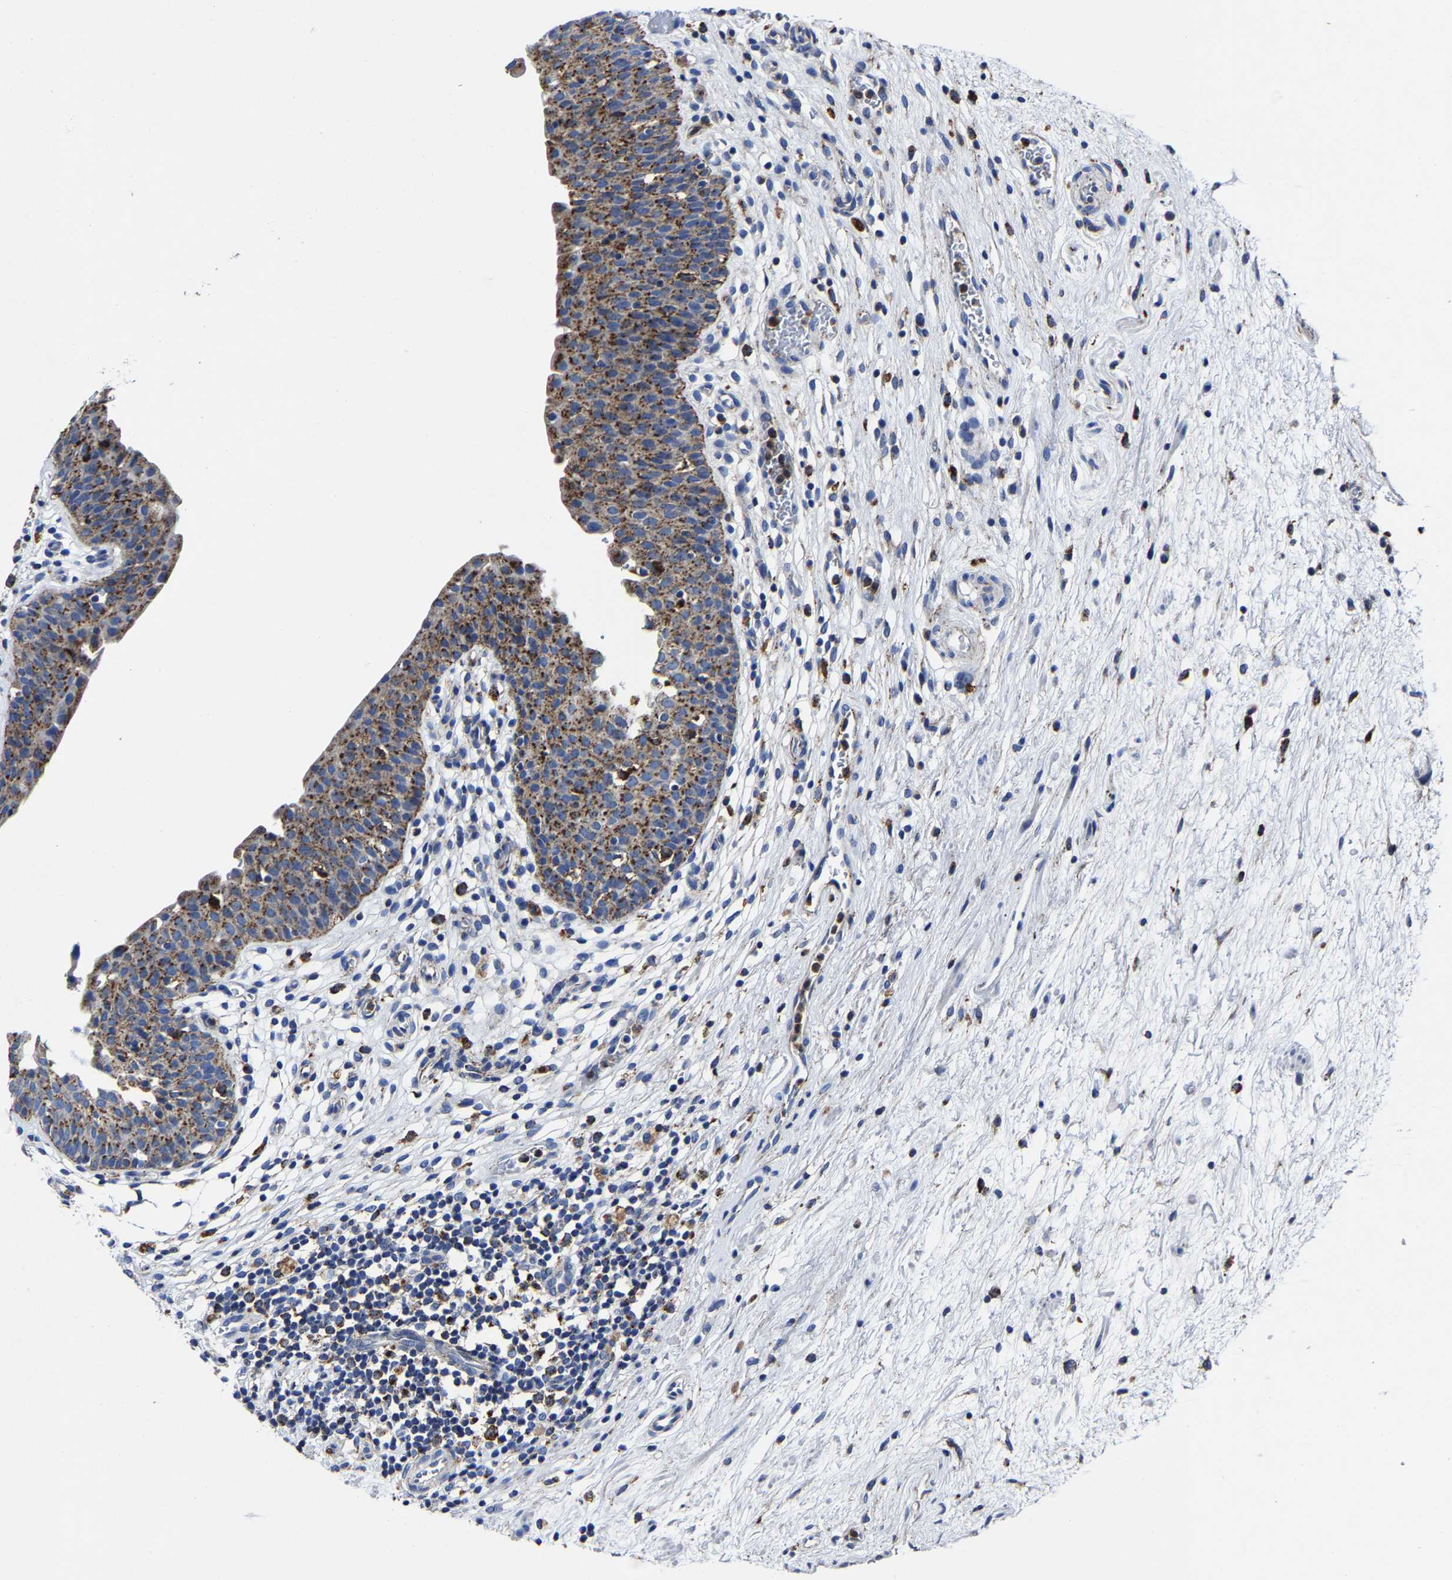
{"staining": {"intensity": "strong", "quantity": ">75%", "location": "cytoplasmic/membranous"}, "tissue": "urinary bladder", "cell_type": "Urothelial cells", "image_type": "normal", "snomed": [{"axis": "morphology", "description": "Normal tissue, NOS"}, {"axis": "topography", "description": "Urinary bladder"}], "caption": "Urinary bladder stained for a protein (brown) displays strong cytoplasmic/membranous positive staining in approximately >75% of urothelial cells.", "gene": "LAMTOR4", "patient": {"sex": "male", "age": 37}}